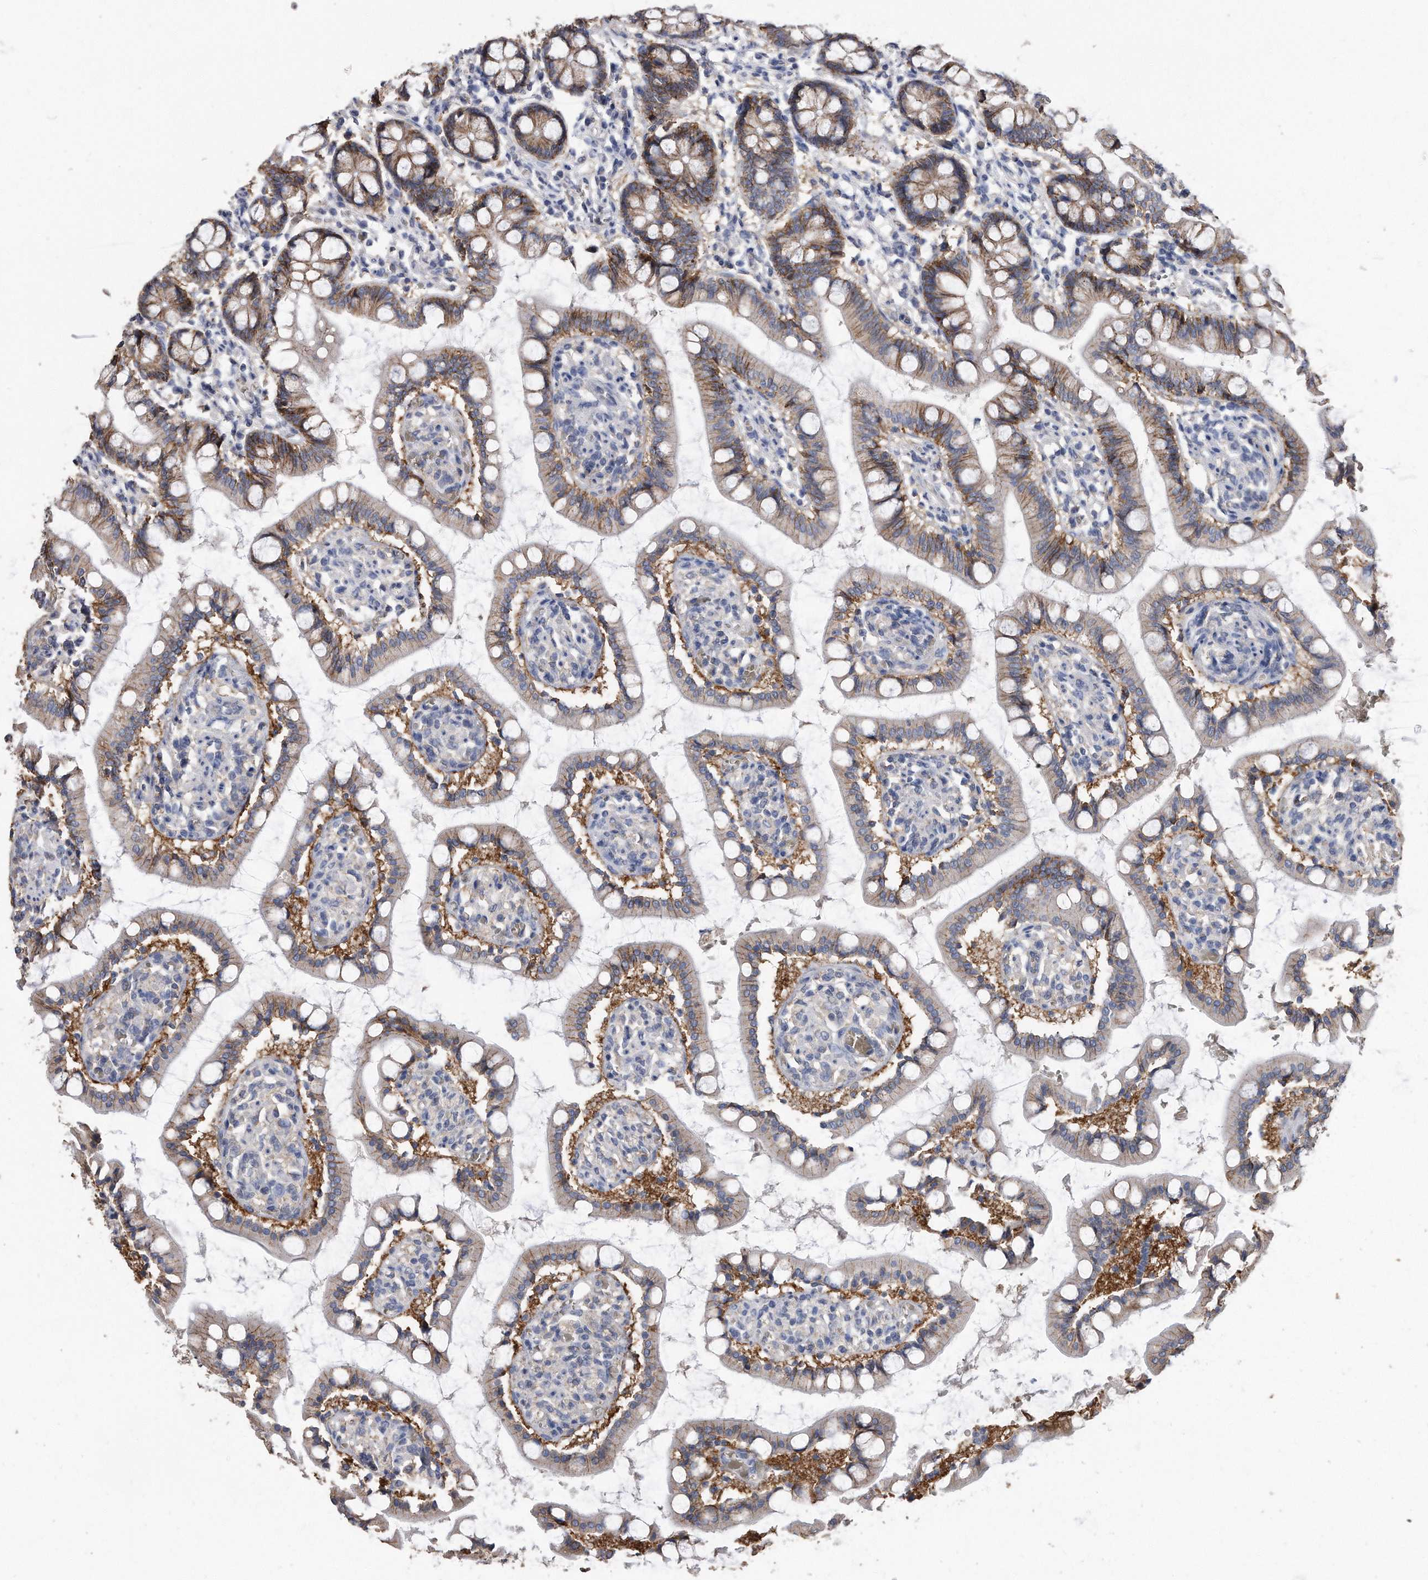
{"staining": {"intensity": "moderate", "quantity": "25%-75%", "location": "cytoplasmic/membranous"}, "tissue": "small intestine", "cell_type": "Glandular cells", "image_type": "normal", "snomed": [{"axis": "morphology", "description": "Normal tissue, NOS"}, {"axis": "topography", "description": "Small intestine"}], "caption": "High-magnification brightfield microscopy of unremarkable small intestine stained with DAB (brown) and counterstained with hematoxylin (blue). glandular cells exhibit moderate cytoplasmic/membranous staining is identified in about25%-75% of cells. Using DAB (brown) and hematoxylin (blue) stains, captured at high magnification using brightfield microscopy.", "gene": "CDCP1", "patient": {"sex": "male", "age": 52}}